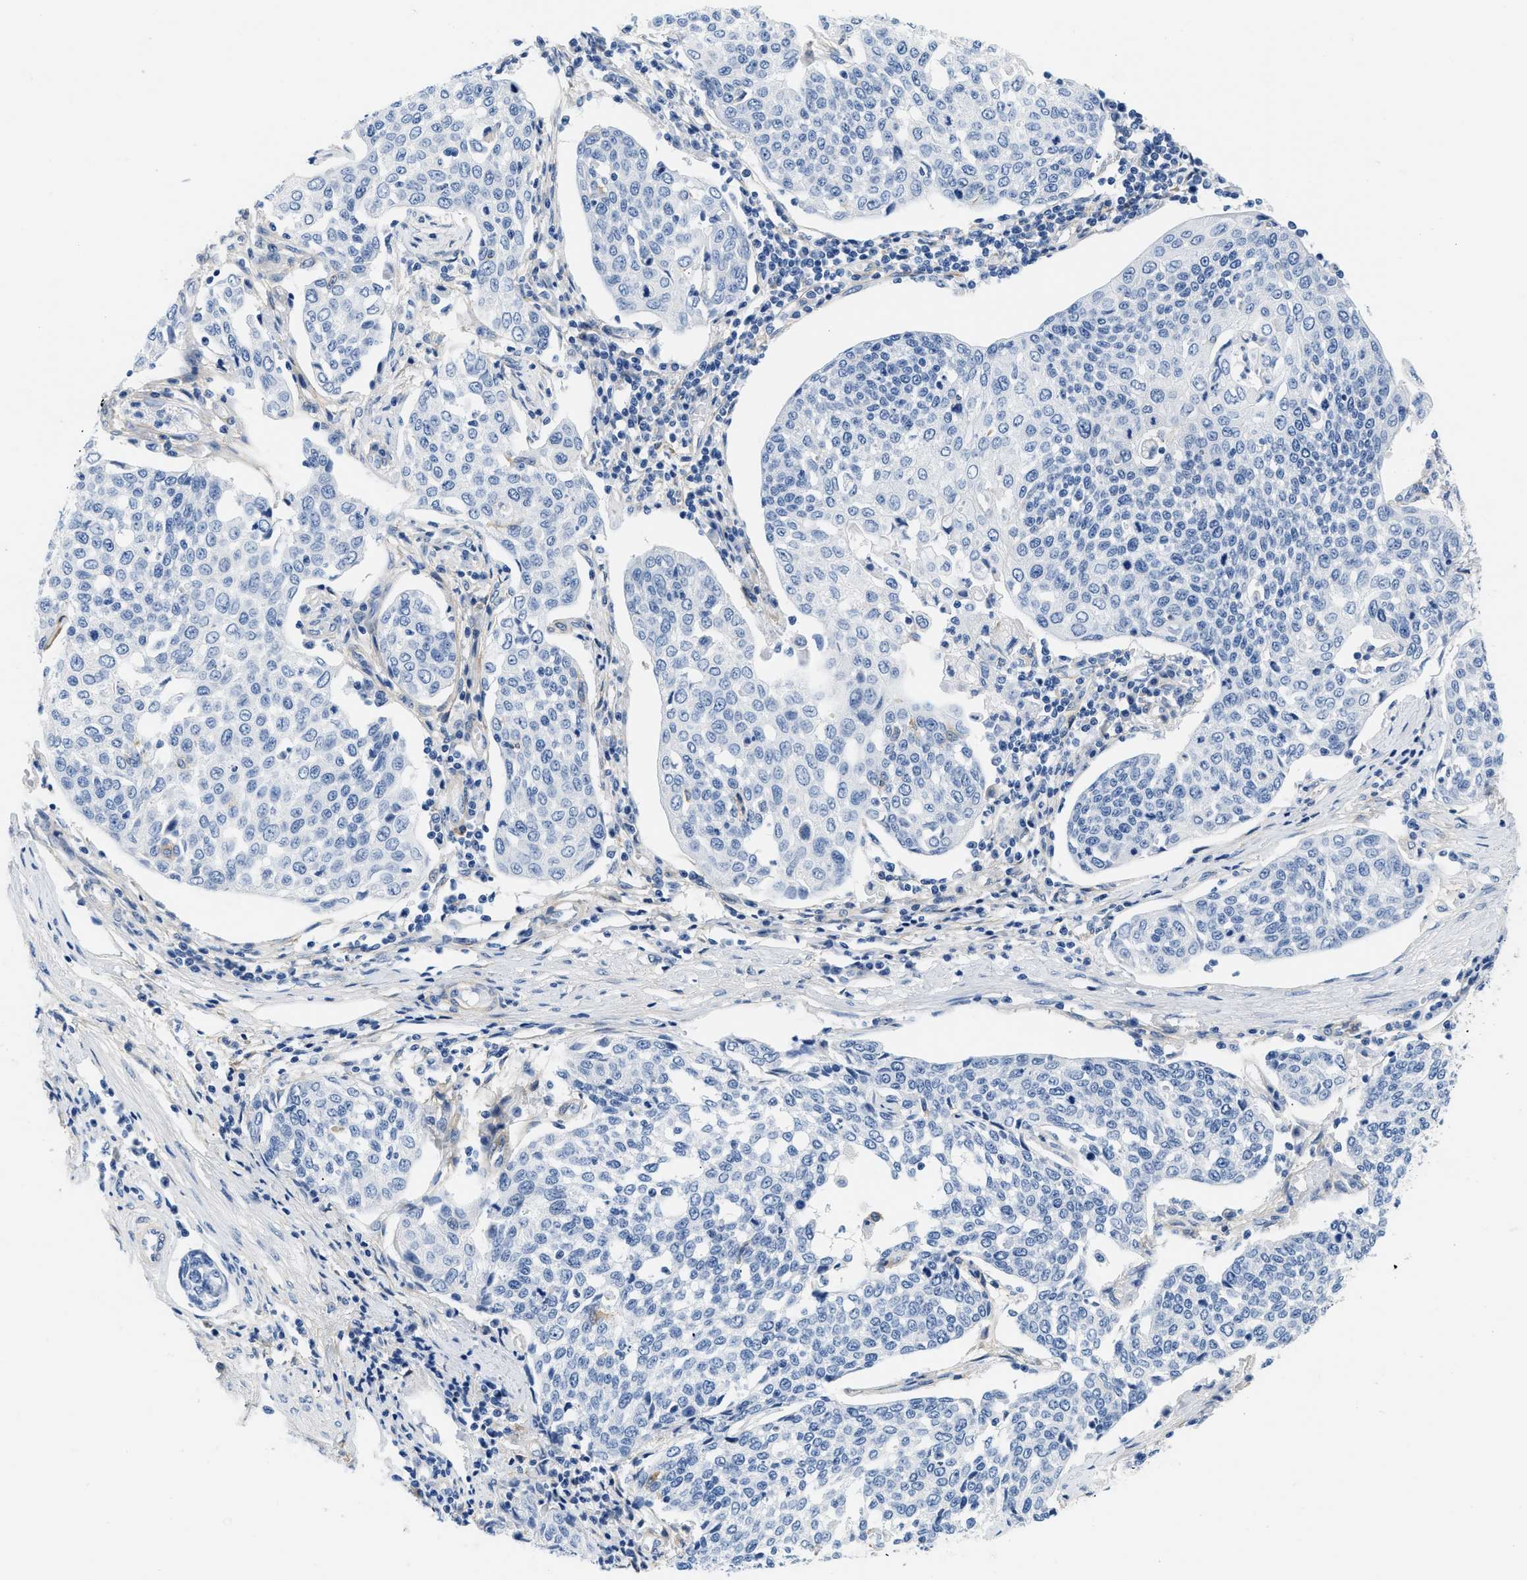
{"staining": {"intensity": "negative", "quantity": "none", "location": "none"}, "tissue": "cervical cancer", "cell_type": "Tumor cells", "image_type": "cancer", "snomed": [{"axis": "morphology", "description": "Squamous cell carcinoma, NOS"}, {"axis": "topography", "description": "Cervix"}], "caption": "There is no significant positivity in tumor cells of cervical squamous cell carcinoma.", "gene": "PDGFRB", "patient": {"sex": "female", "age": 34}}